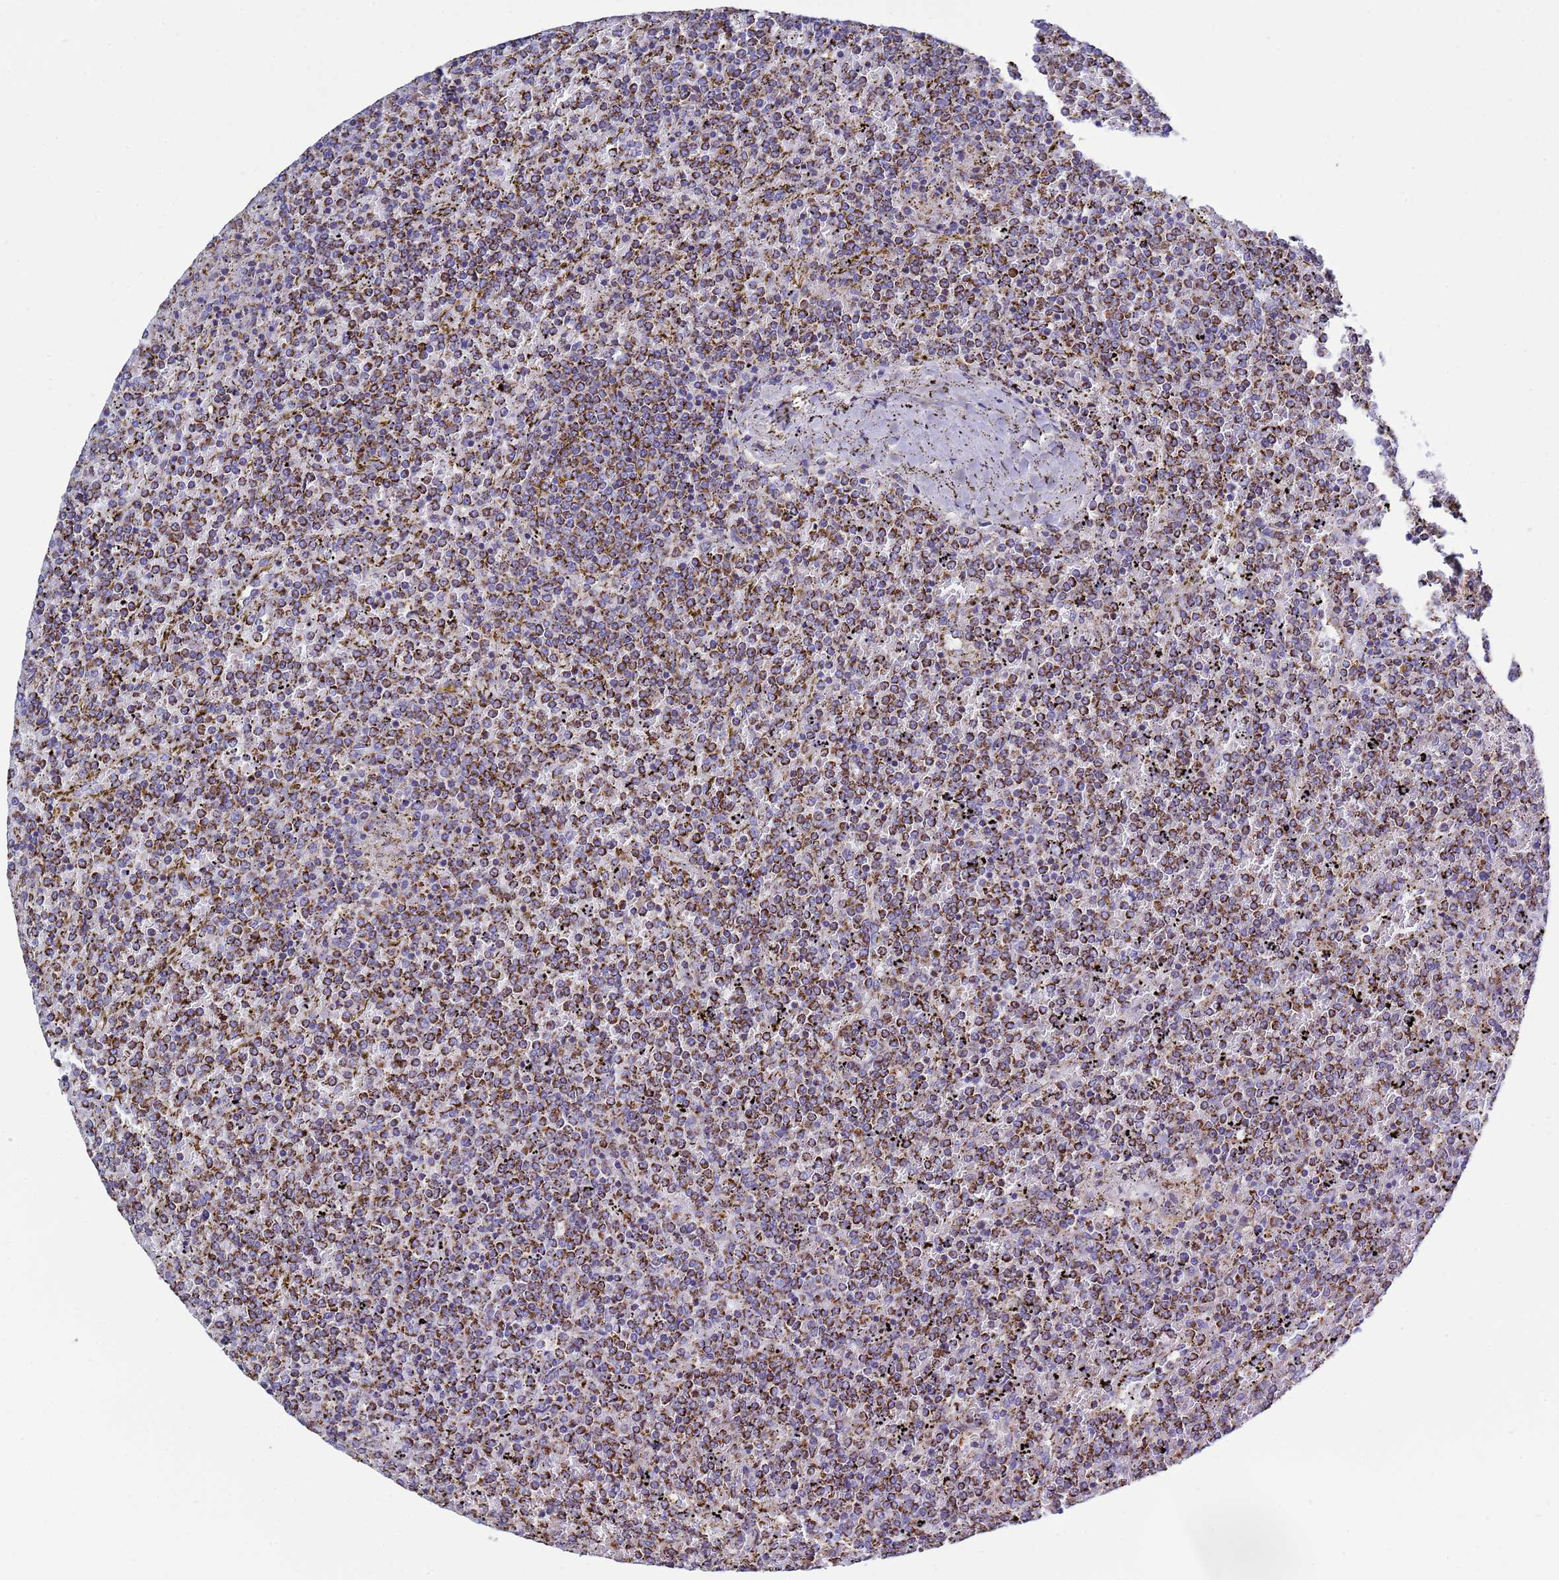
{"staining": {"intensity": "strong", "quantity": ">75%", "location": "cytoplasmic/membranous"}, "tissue": "lymphoma", "cell_type": "Tumor cells", "image_type": "cancer", "snomed": [{"axis": "morphology", "description": "Malignant lymphoma, non-Hodgkin's type, Low grade"}, {"axis": "topography", "description": "Spleen"}], "caption": "Human malignant lymphoma, non-Hodgkin's type (low-grade) stained for a protein (brown) displays strong cytoplasmic/membranous positive positivity in approximately >75% of tumor cells.", "gene": "COQ4", "patient": {"sex": "female", "age": 19}}